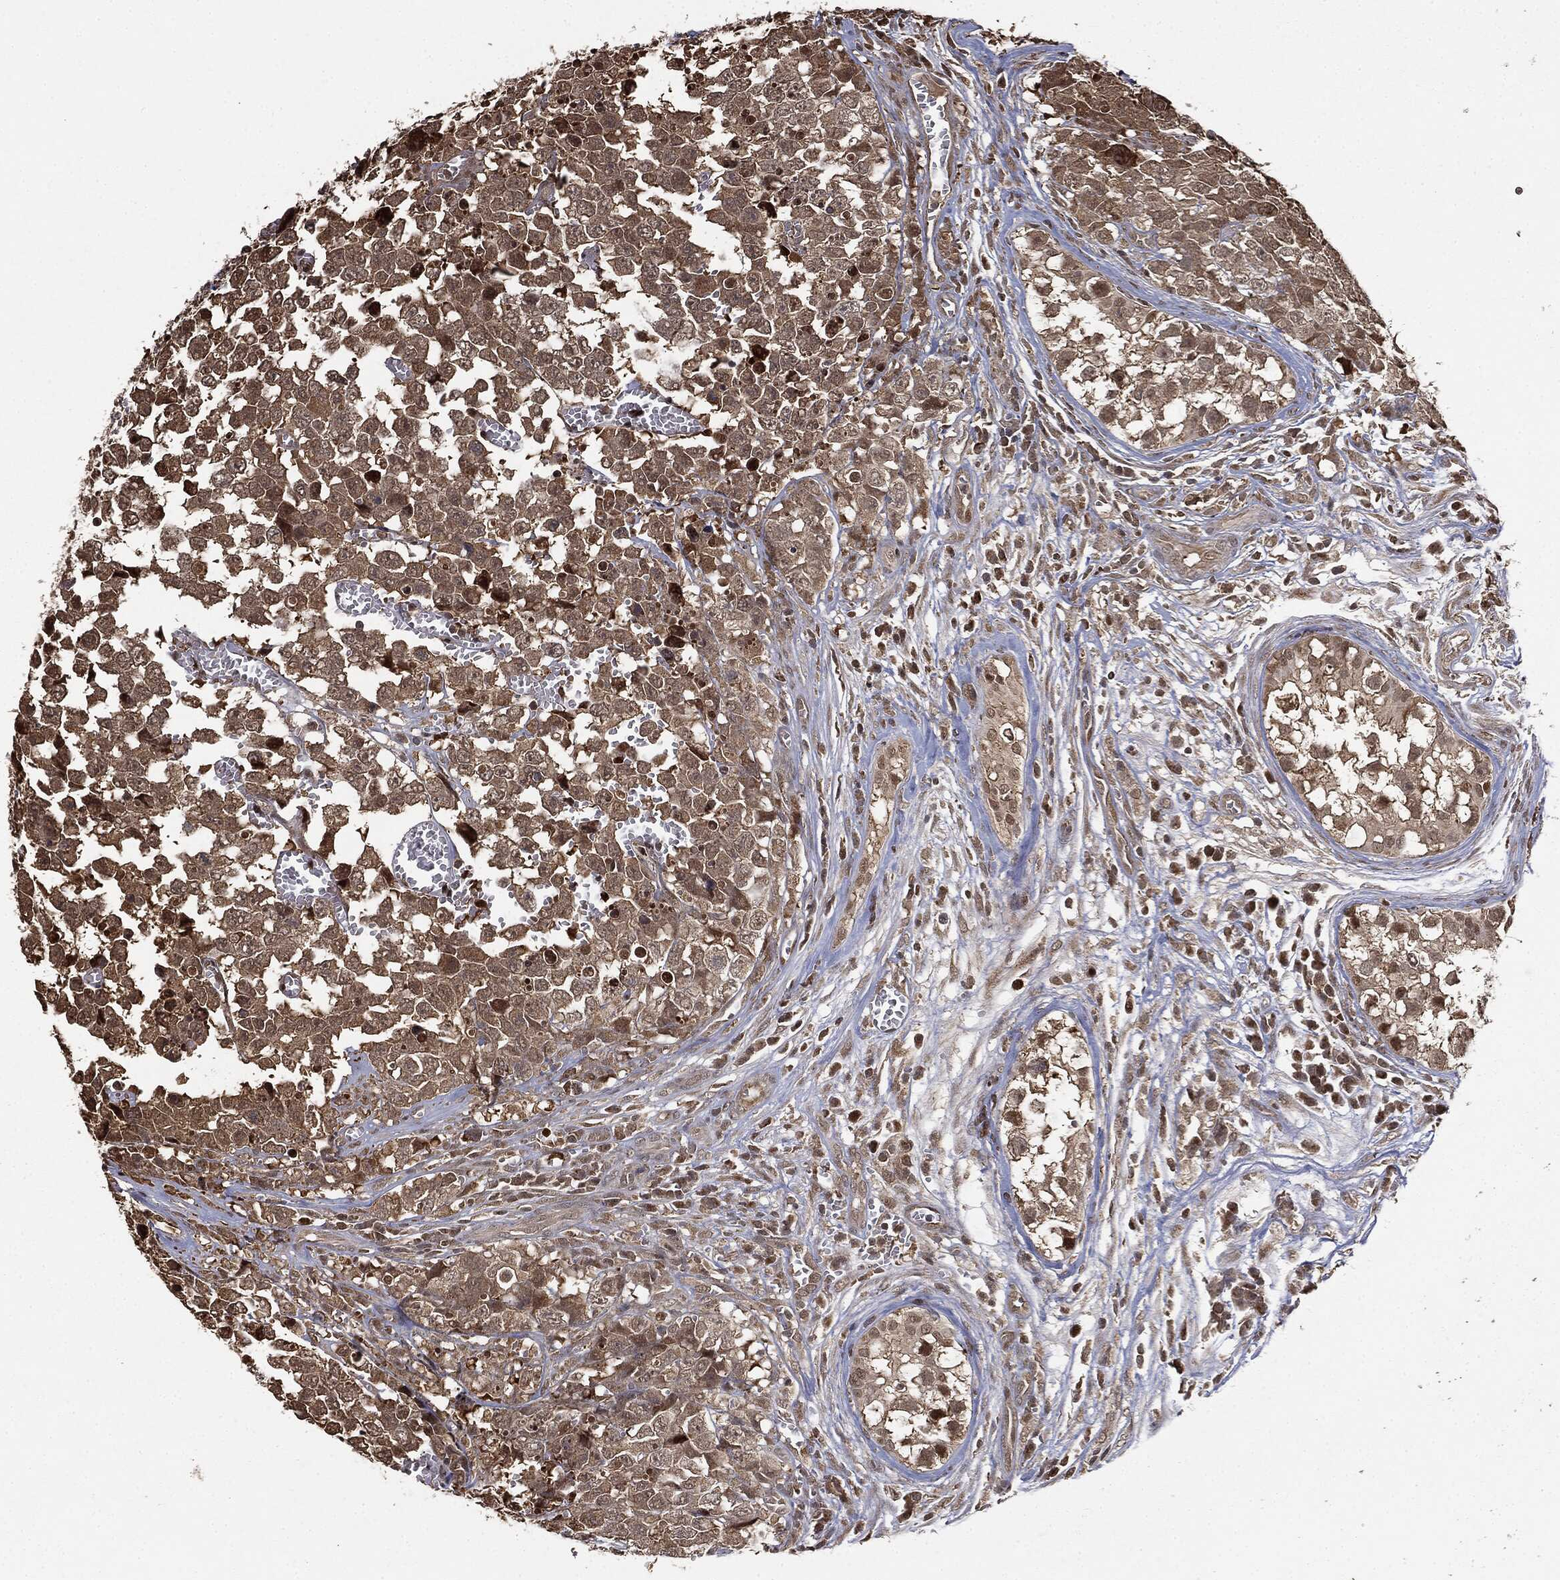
{"staining": {"intensity": "moderate", "quantity": ">75%", "location": "cytoplasmic/membranous"}, "tissue": "testis cancer", "cell_type": "Tumor cells", "image_type": "cancer", "snomed": [{"axis": "morphology", "description": "Carcinoma, Embryonal, NOS"}, {"axis": "topography", "description": "Testis"}], "caption": "Immunohistochemistry (IHC) of testis embryonal carcinoma shows medium levels of moderate cytoplasmic/membranous positivity in approximately >75% of tumor cells.", "gene": "ZNHIT6", "patient": {"sex": "male", "age": 23}}